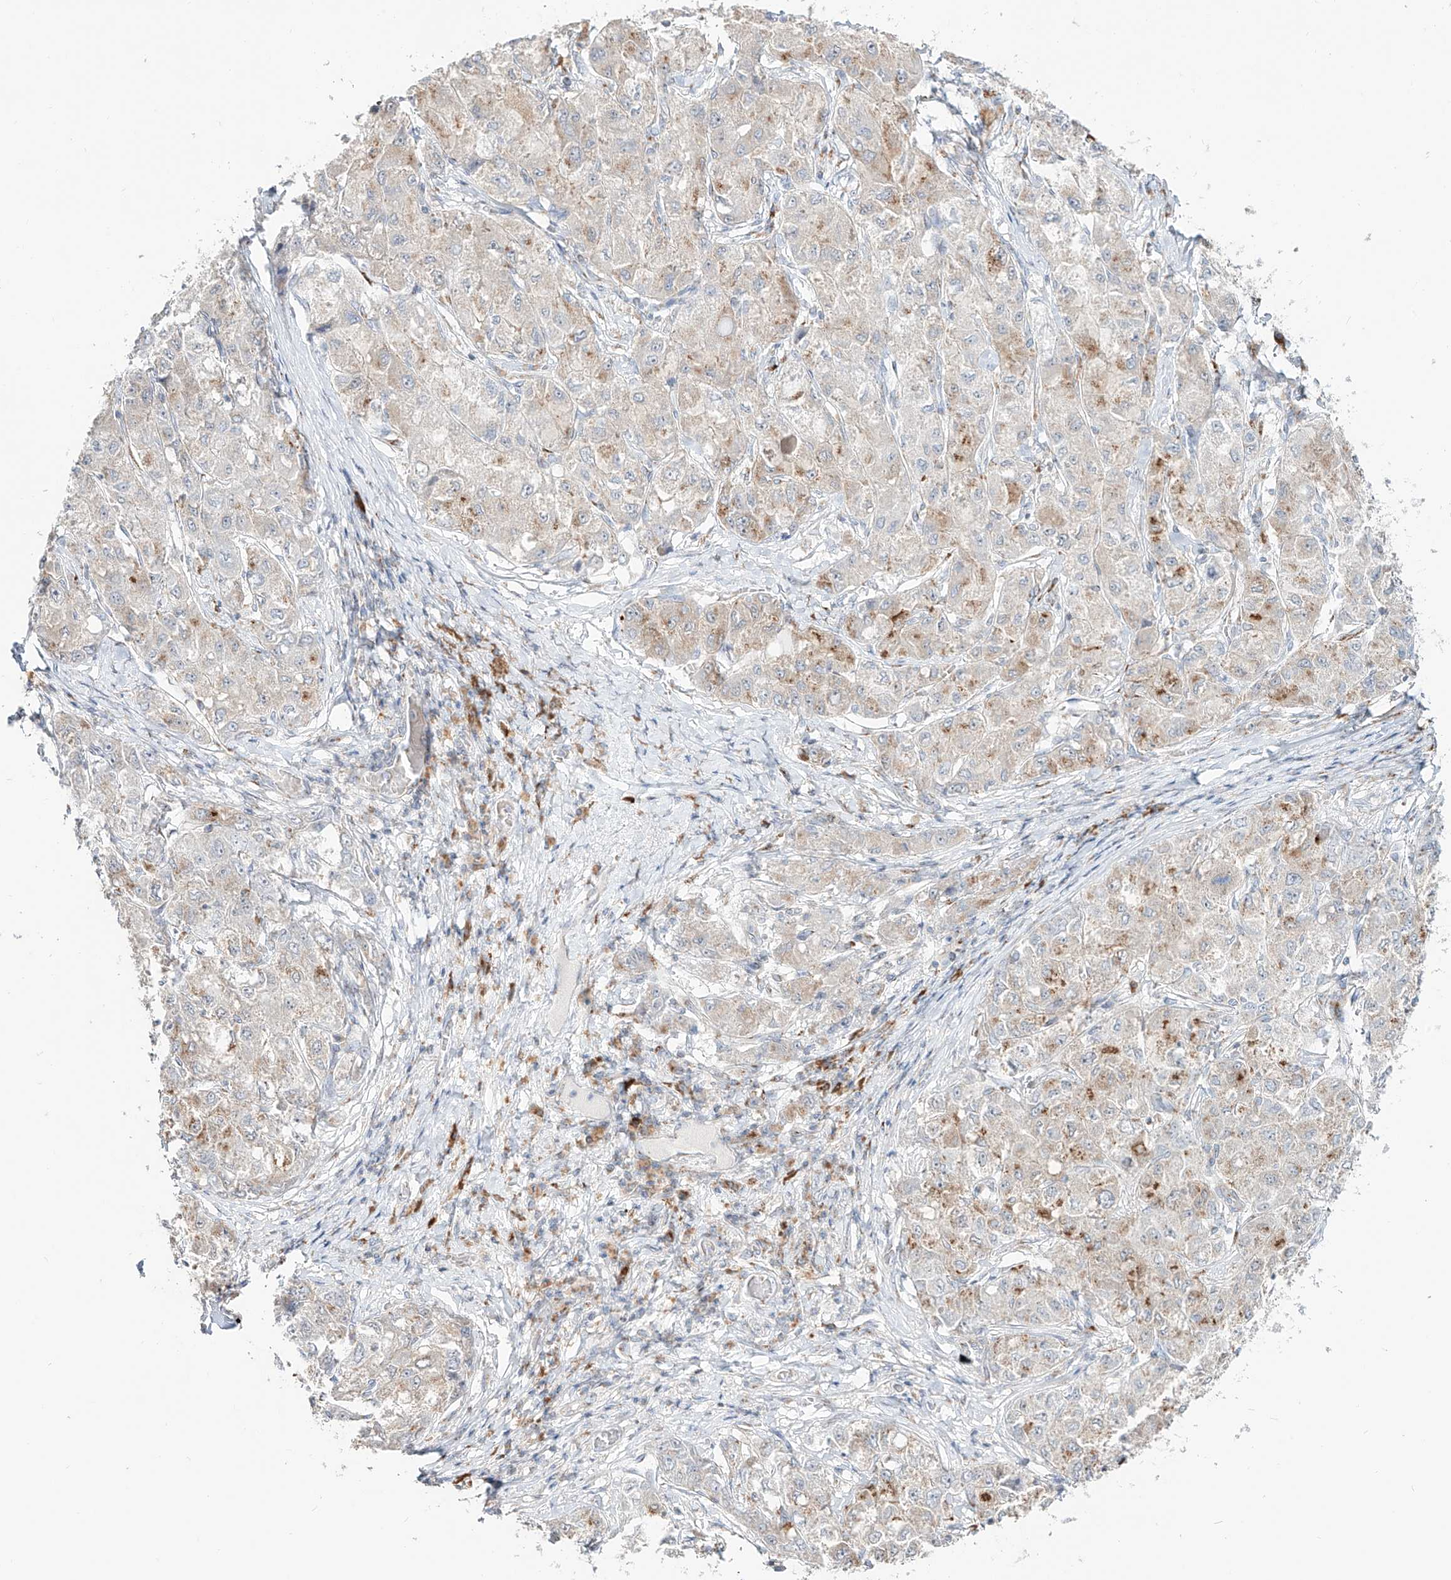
{"staining": {"intensity": "weak", "quantity": "25%-75%", "location": "cytoplasmic/membranous"}, "tissue": "liver cancer", "cell_type": "Tumor cells", "image_type": "cancer", "snomed": [{"axis": "morphology", "description": "Carcinoma, Hepatocellular, NOS"}, {"axis": "topography", "description": "Liver"}], "caption": "A brown stain highlights weak cytoplasmic/membranous positivity of a protein in human liver cancer tumor cells.", "gene": "BSDC1", "patient": {"sex": "male", "age": 80}}